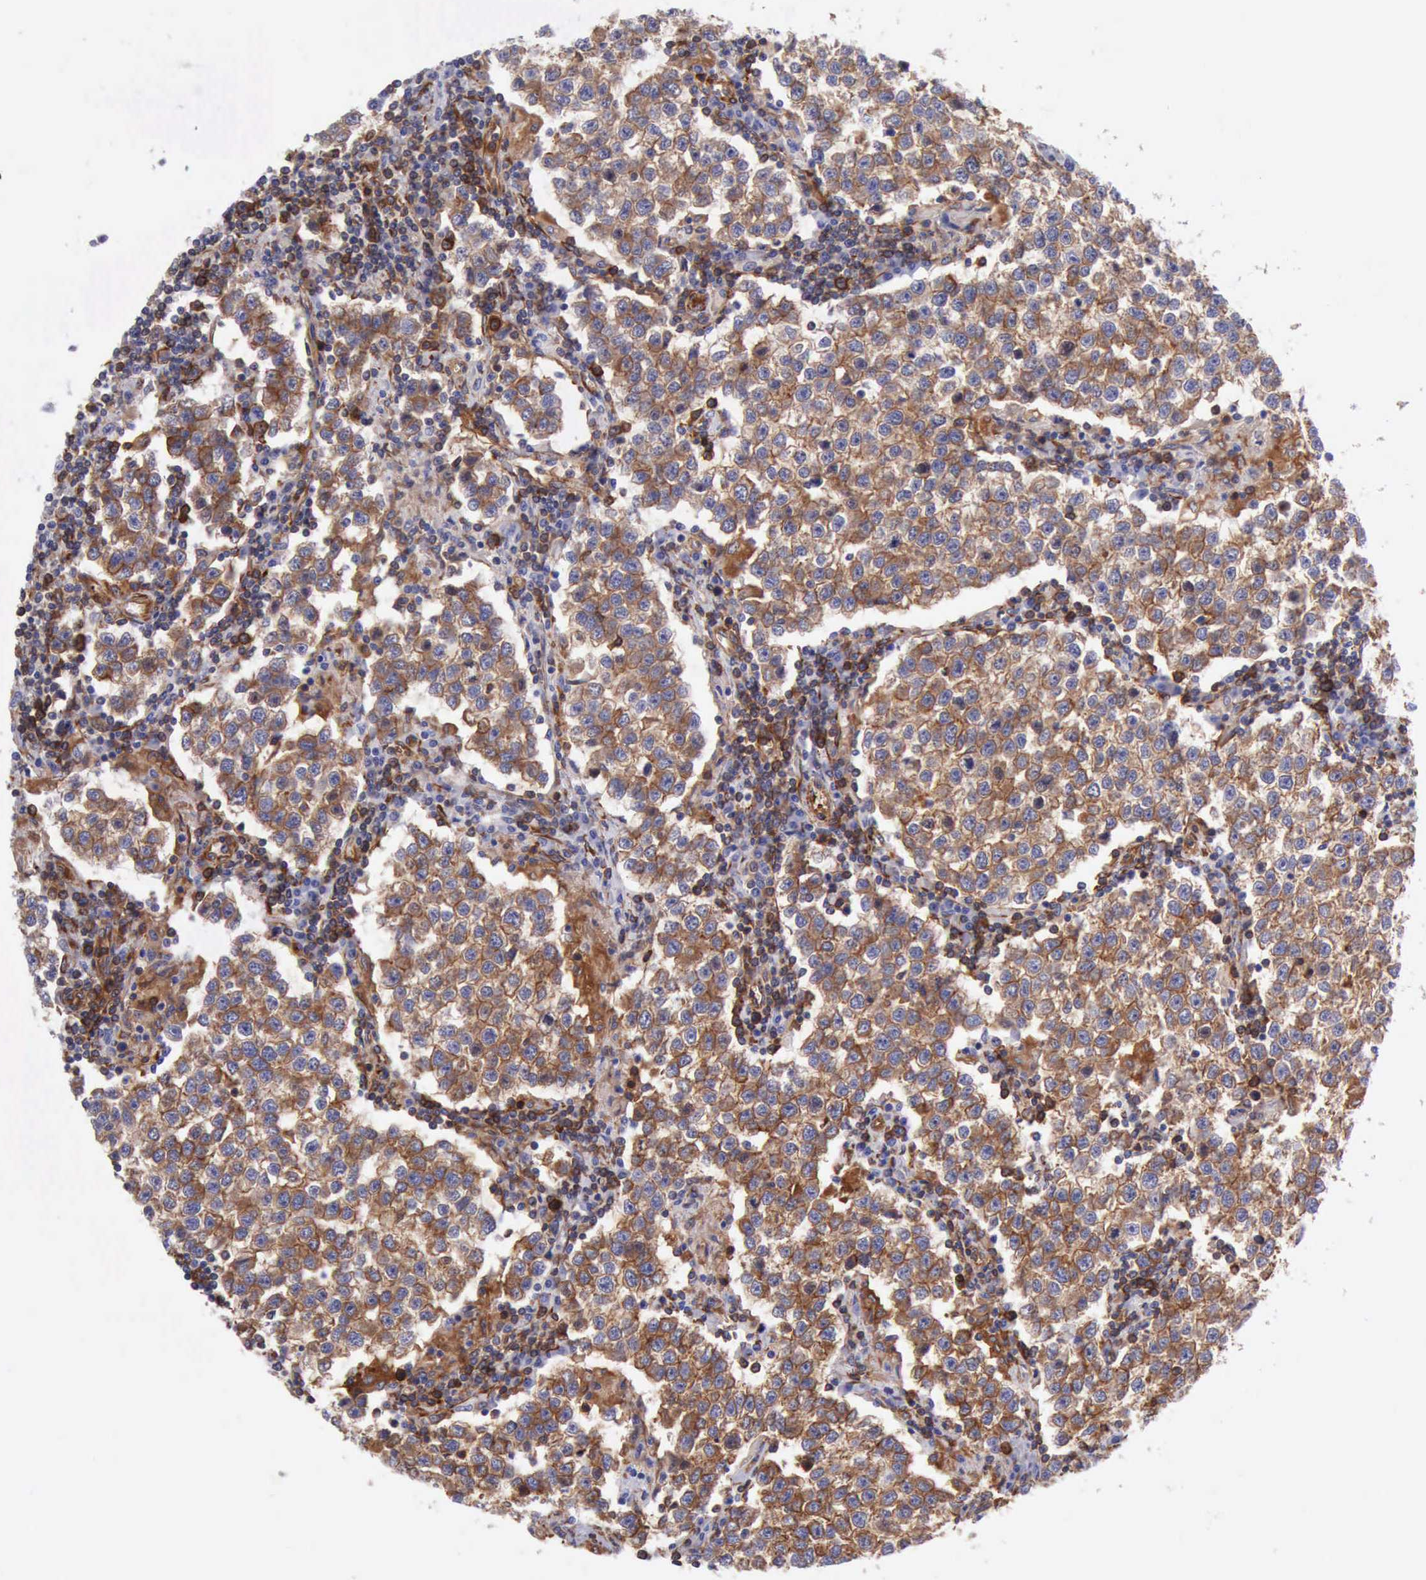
{"staining": {"intensity": "strong", "quantity": ">75%", "location": "cytoplasmic/membranous"}, "tissue": "testis cancer", "cell_type": "Tumor cells", "image_type": "cancer", "snomed": [{"axis": "morphology", "description": "Seminoma, NOS"}, {"axis": "topography", "description": "Testis"}], "caption": "DAB immunohistochemical staining of human testis seminoma displays strong cytoplasmic/membranous protein expression in approximately >75% of tumor cells. The protein is shown in brown color, while the nuclei are stained blue.", "gene": "FLNA", "patient": {"sex": "male", "age": 36}}